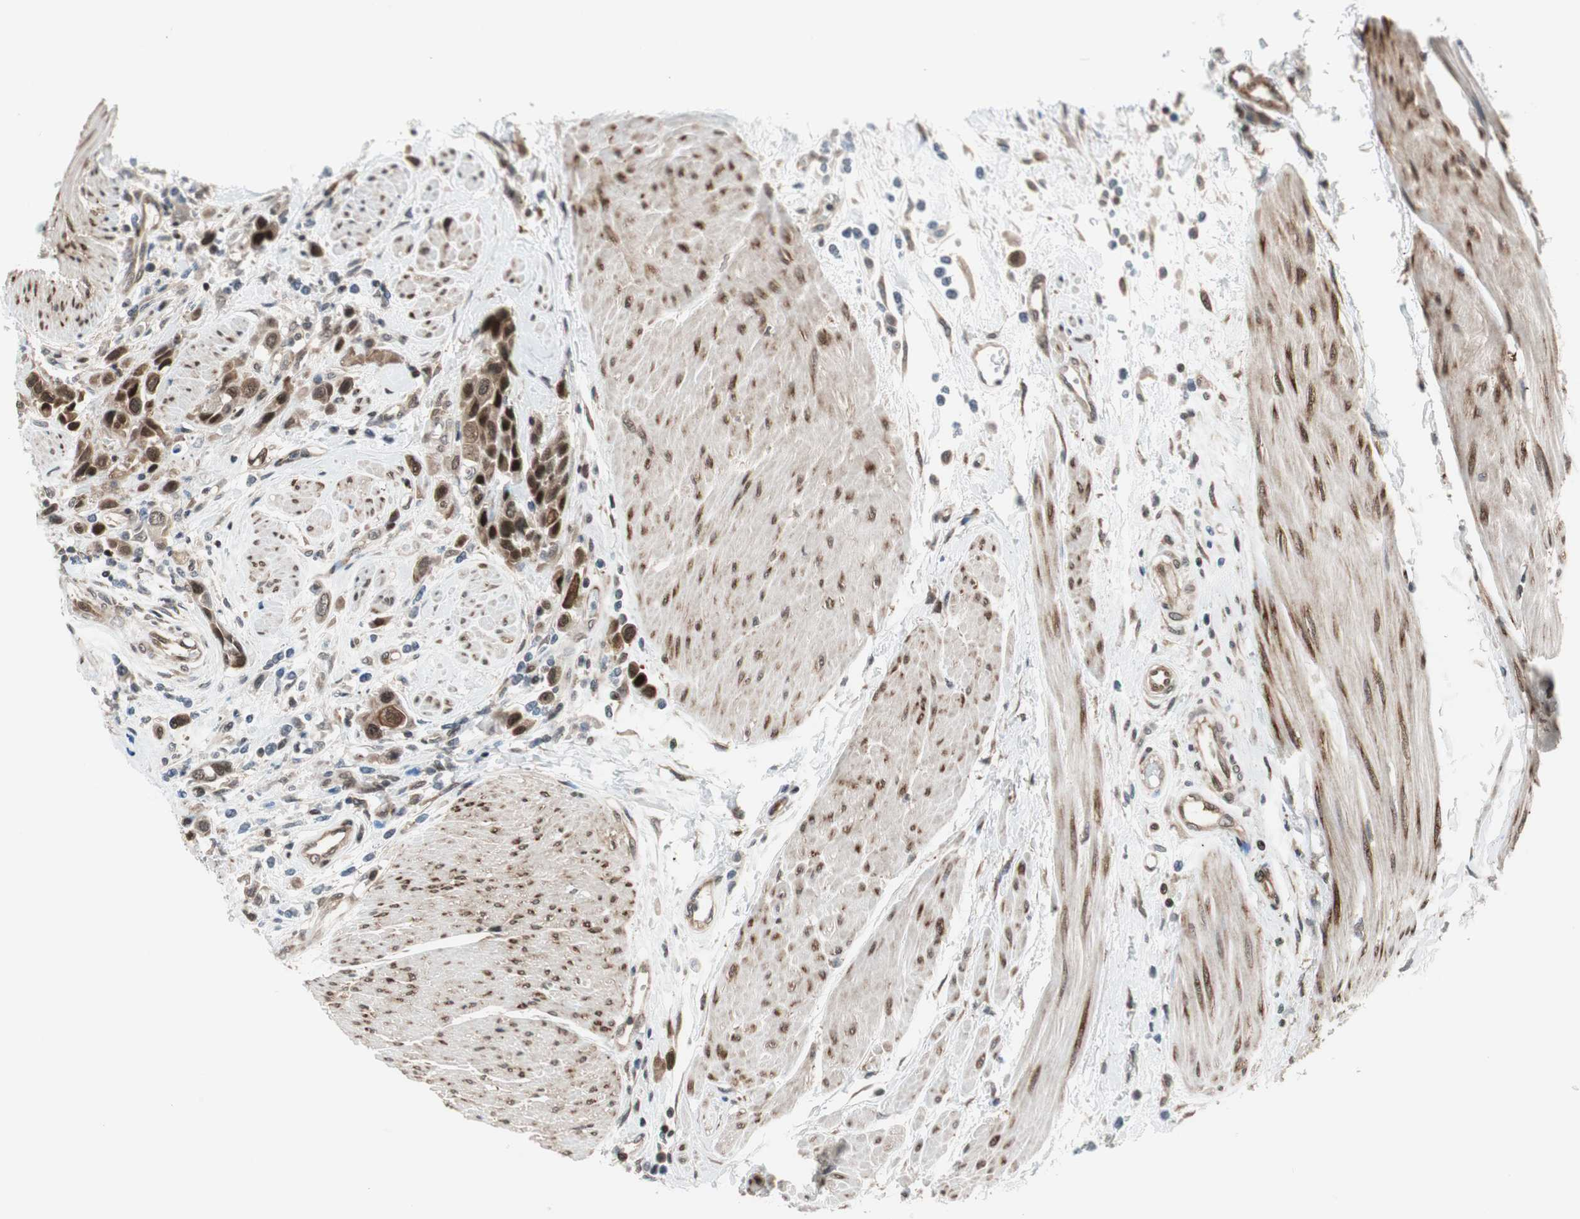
{"staining": {"intensity": "strong", "quantity": ">75%", "location": "cytoplasmic/membranous,nuclear"}, "tissue": "urothelial cancer", "cell_type": "Tumor cells", "image_type": "cancer", "snomed": [{"axis": "morphology", "description": "Urothelial carcinoma, High grade"}, {"axis": "topography", "description": "Urinary bladder"}], "caption": "The immunohistochemical stain shows strong cytoplasmic/membranous and nuclear positivity in tumor cells of urothelial cancer tissue. The staining is performed using DAB (3,3'-diaminobenzidine) brown chromogen to label protein expression. The nuclei are counter-stained blue using hematoxylin.", "gene": "ZNF512B", "patient": {"sex": "male", "age": 50}}